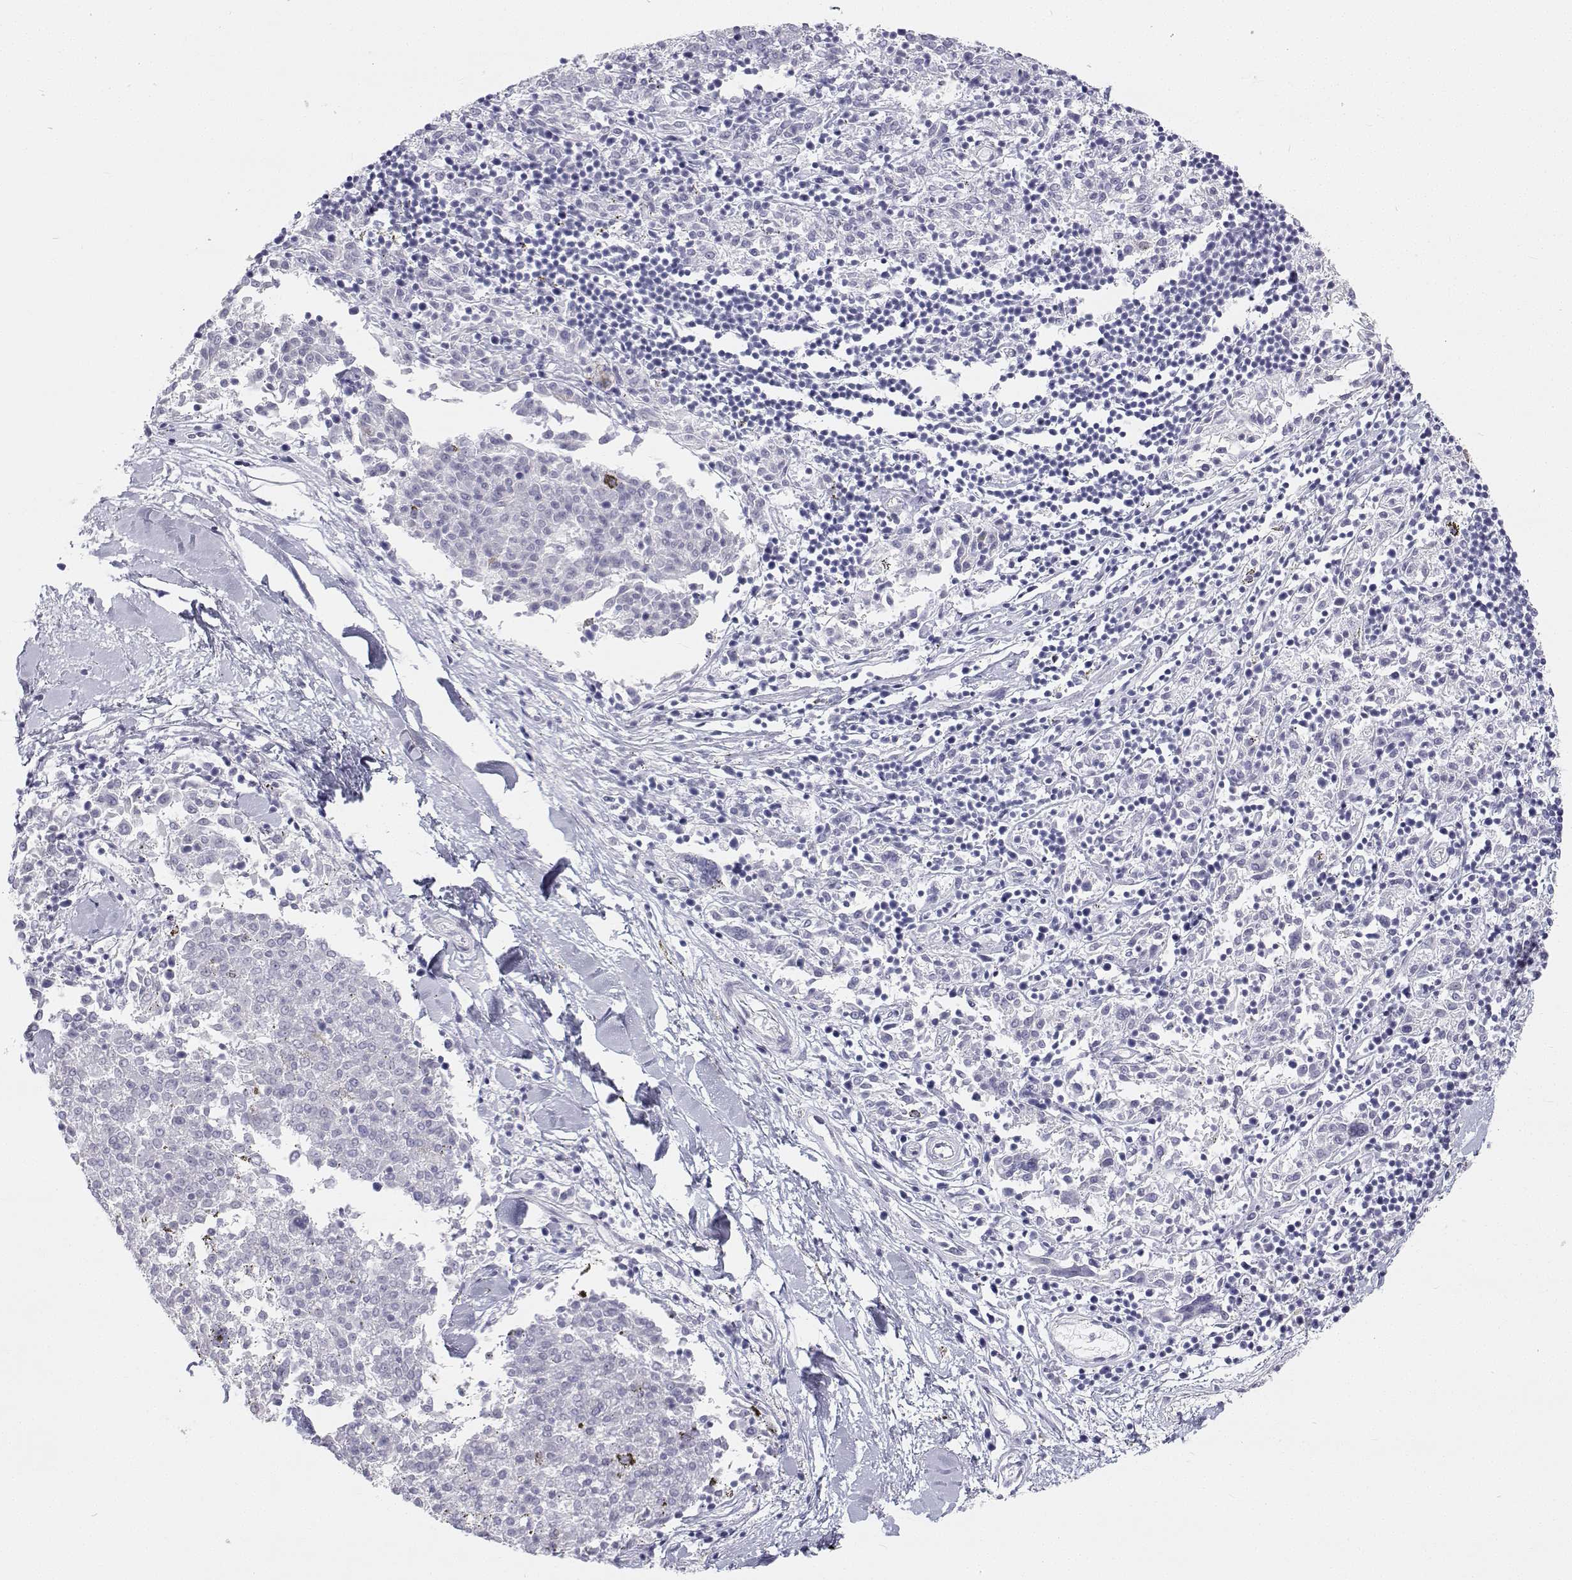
{"staining": {"intensity": "negative", "quantity": "none", "location": "none"}, "tissue": "melanoma", "cell_type": "Tumor cells", "image_type": "cancer", "snomed": [{"axis": "morphology", "description": "Malignant melanoma, NOS"}, {"axis": "topography", "description": "Skin"}], "caption": "This is an IHC micrograph of melanoma. There is no staining in tumor cells.", "gene": "TTN", "patient": {"sex": "female", "age": 72}}